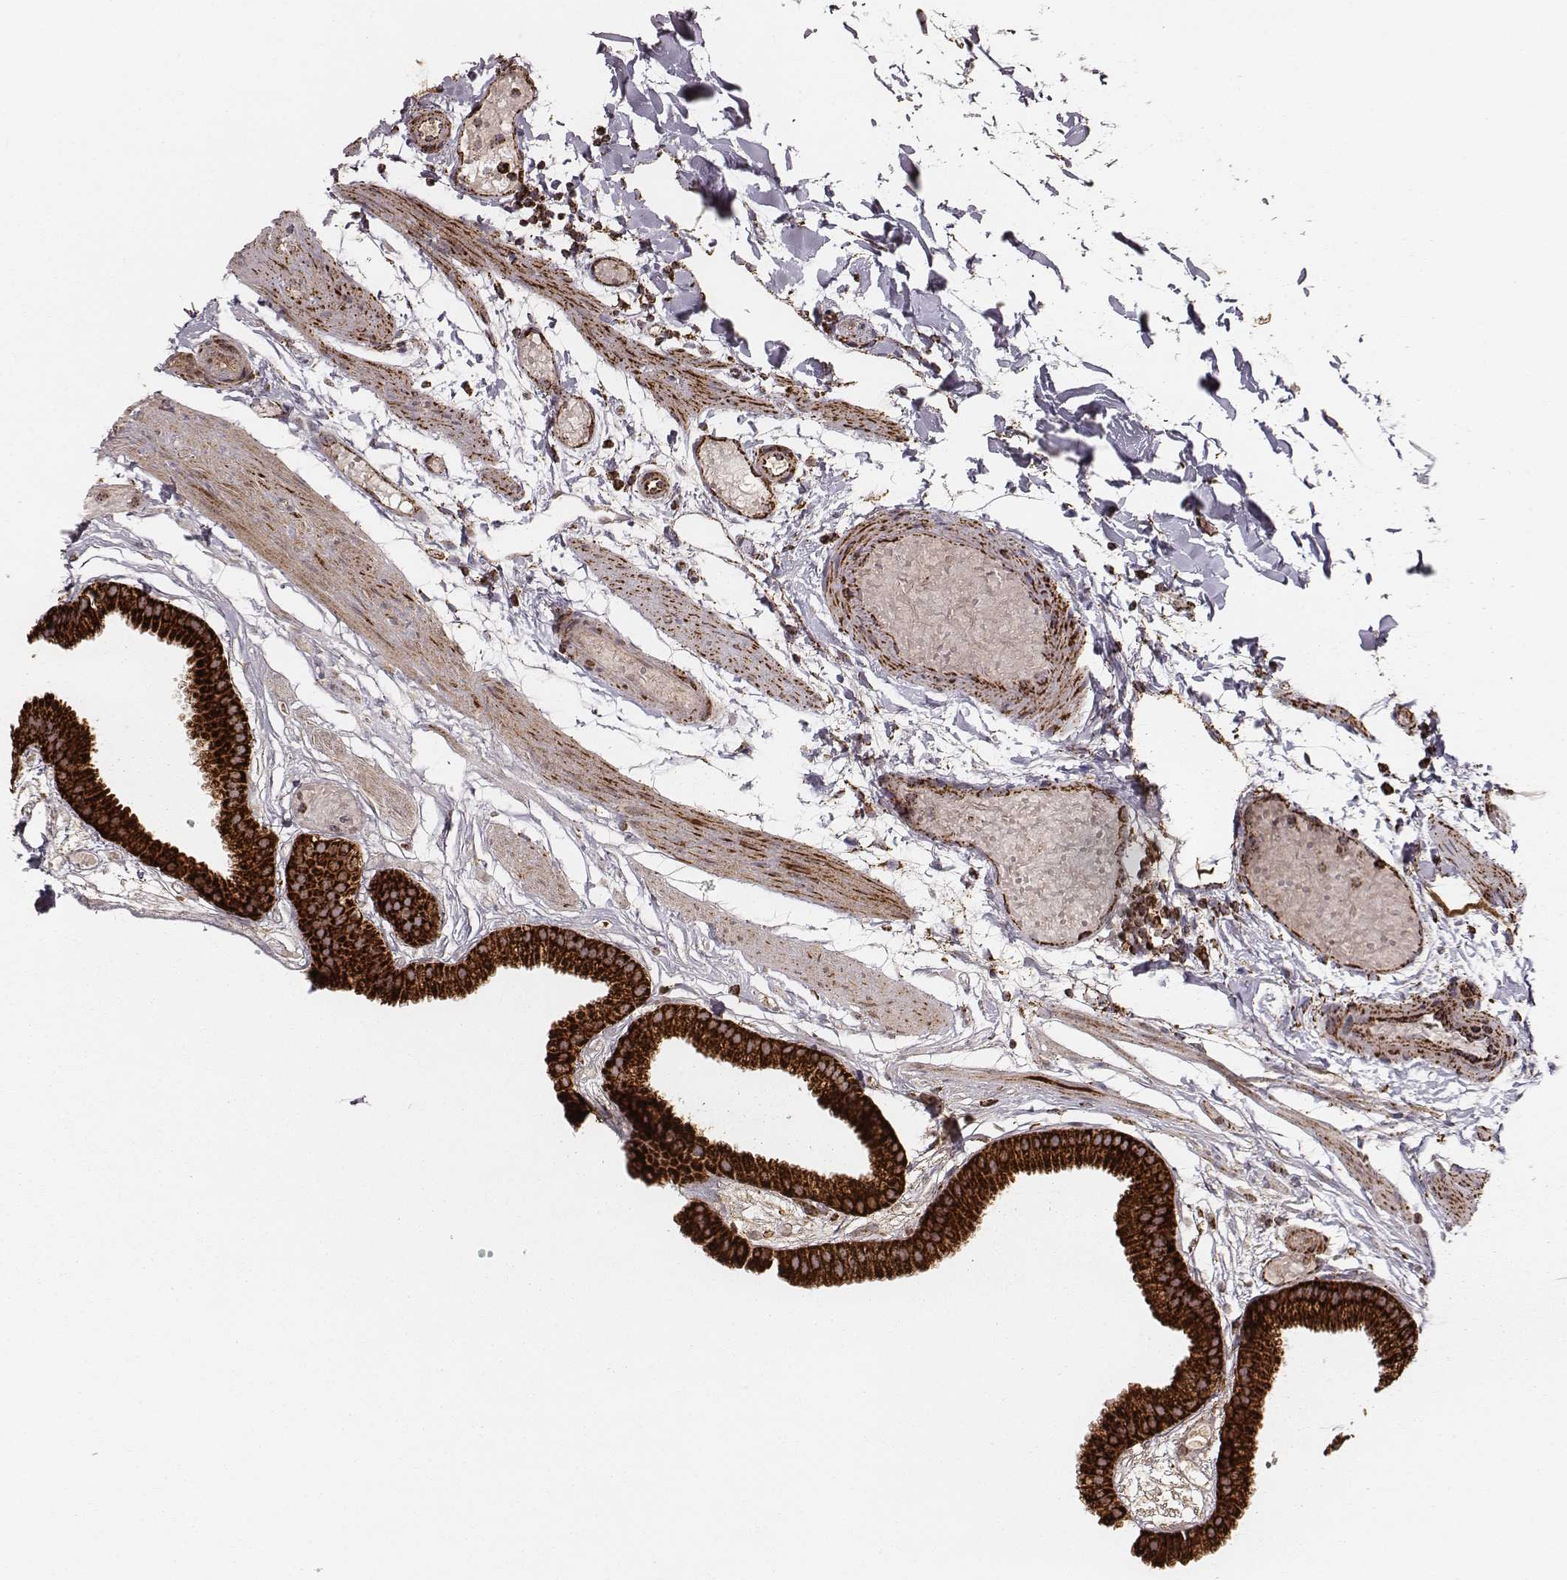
{"staining": {"intensity": "strong", "quantity": ">75%", "location": "cytoplasmic/membranous"}, "tissue": "gallbladder", "cell_type": "Glandular cells", "image_type": "normal", "snomed": [{"axis": "morphology", "description": "Normal tissue, NOS"}, {"axis": "topography", "description": "Gallbladder"}], "caption": "A histopathology image showing strong cytoplasmic/membranous positivity in approximately >75% of glandular cells in unremarkable gallbladder, as visualized by brown immunohistochemical staining.", "gene": "TUFM", "patient": {"sex": "female", "age": 45}}